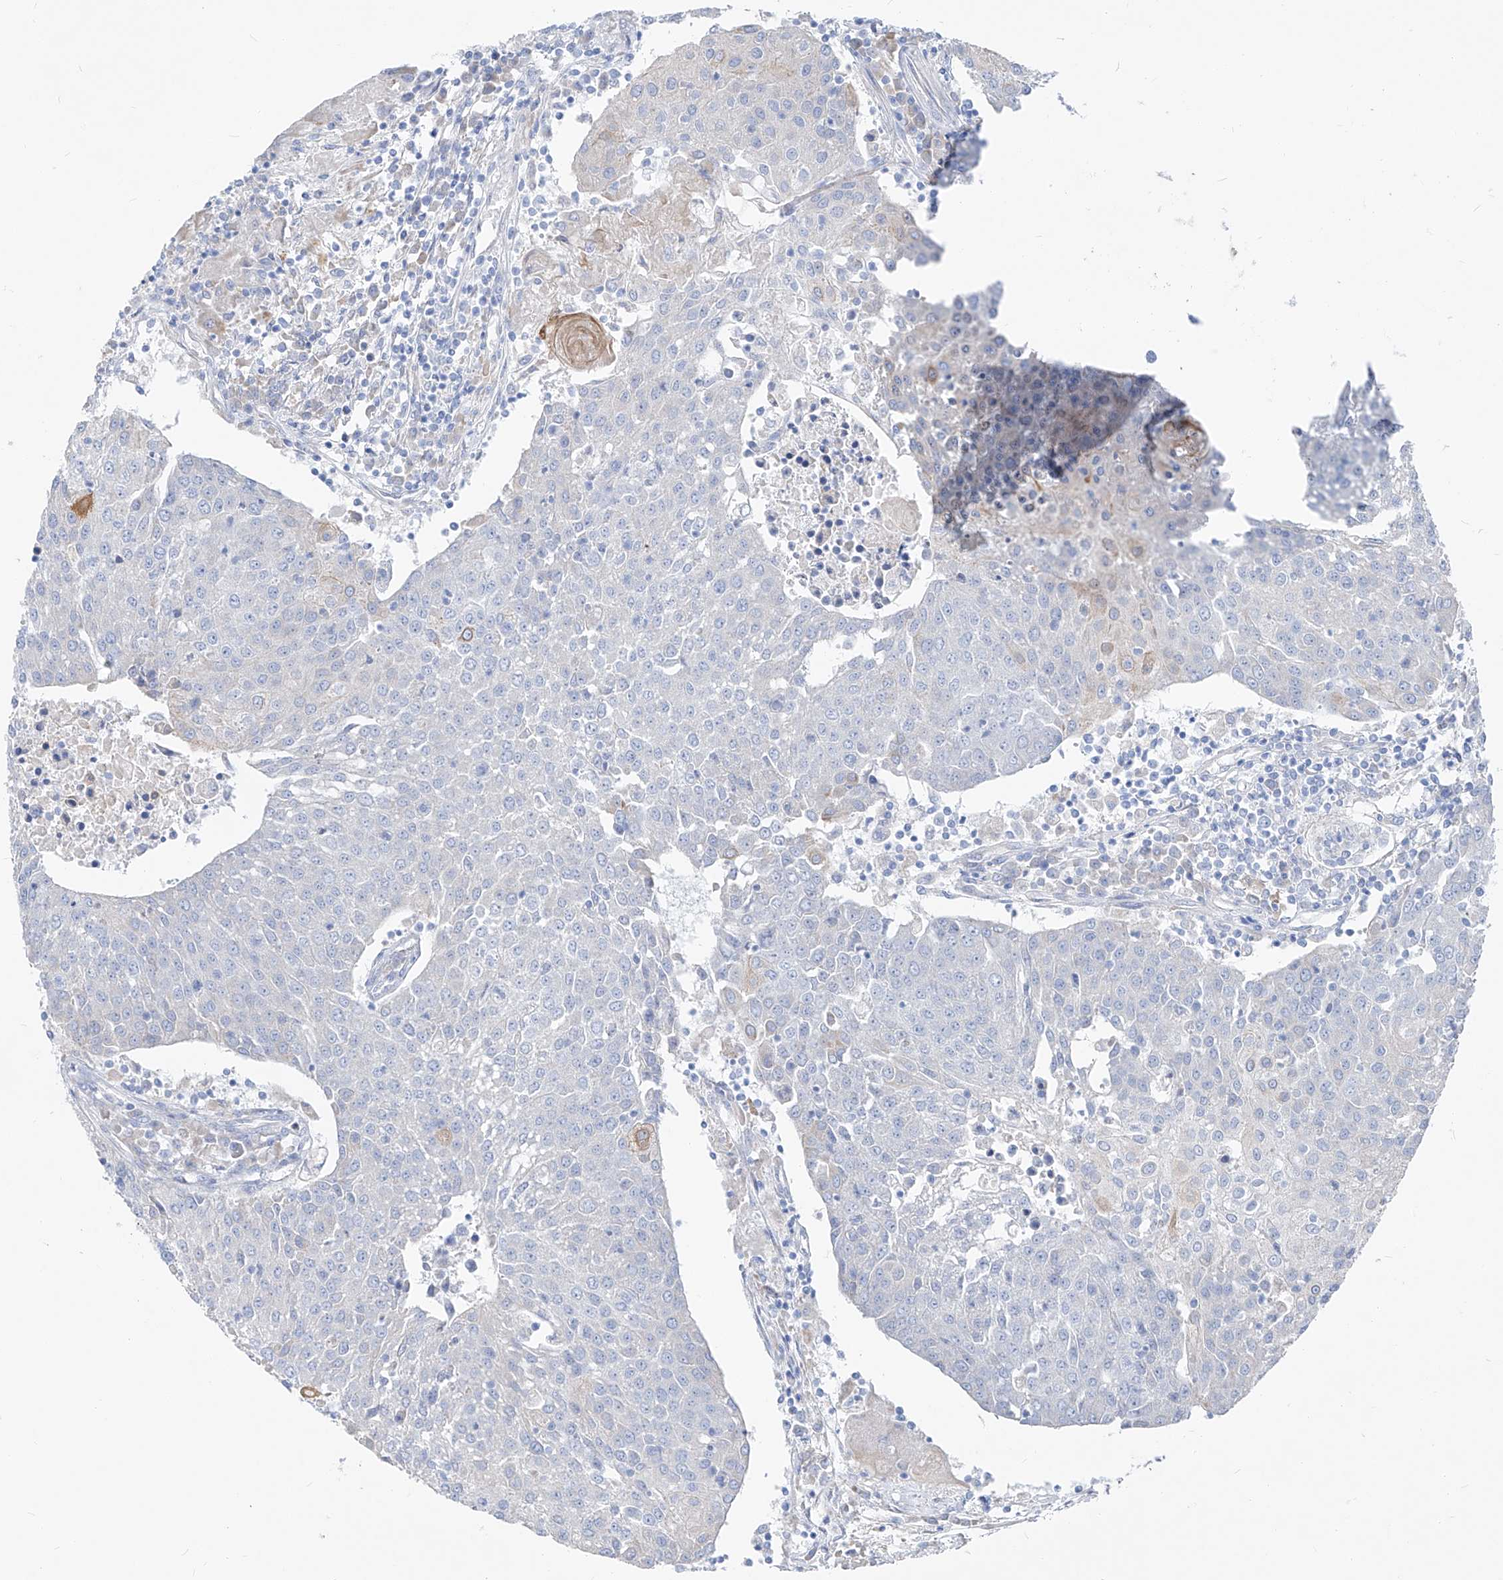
{"staining": {"intensity": "negative", "quantity": "none", "location": "none"}, "tissue": "urothelial cancer", "cell_type": "Tumor cells", "image_type": "cancer", "snomed": [{"axis": "morphology", "description": "Urothelial carcinoma, High grade"}, {"axis": "topography", "description": "Urinary bladder"}], "caption": "Tumor cells are negative for brown protein staining in urothelial carcinoma (high-grade).", "gene": "UFL1", "patient": {"sex": "female", "age": 85}}